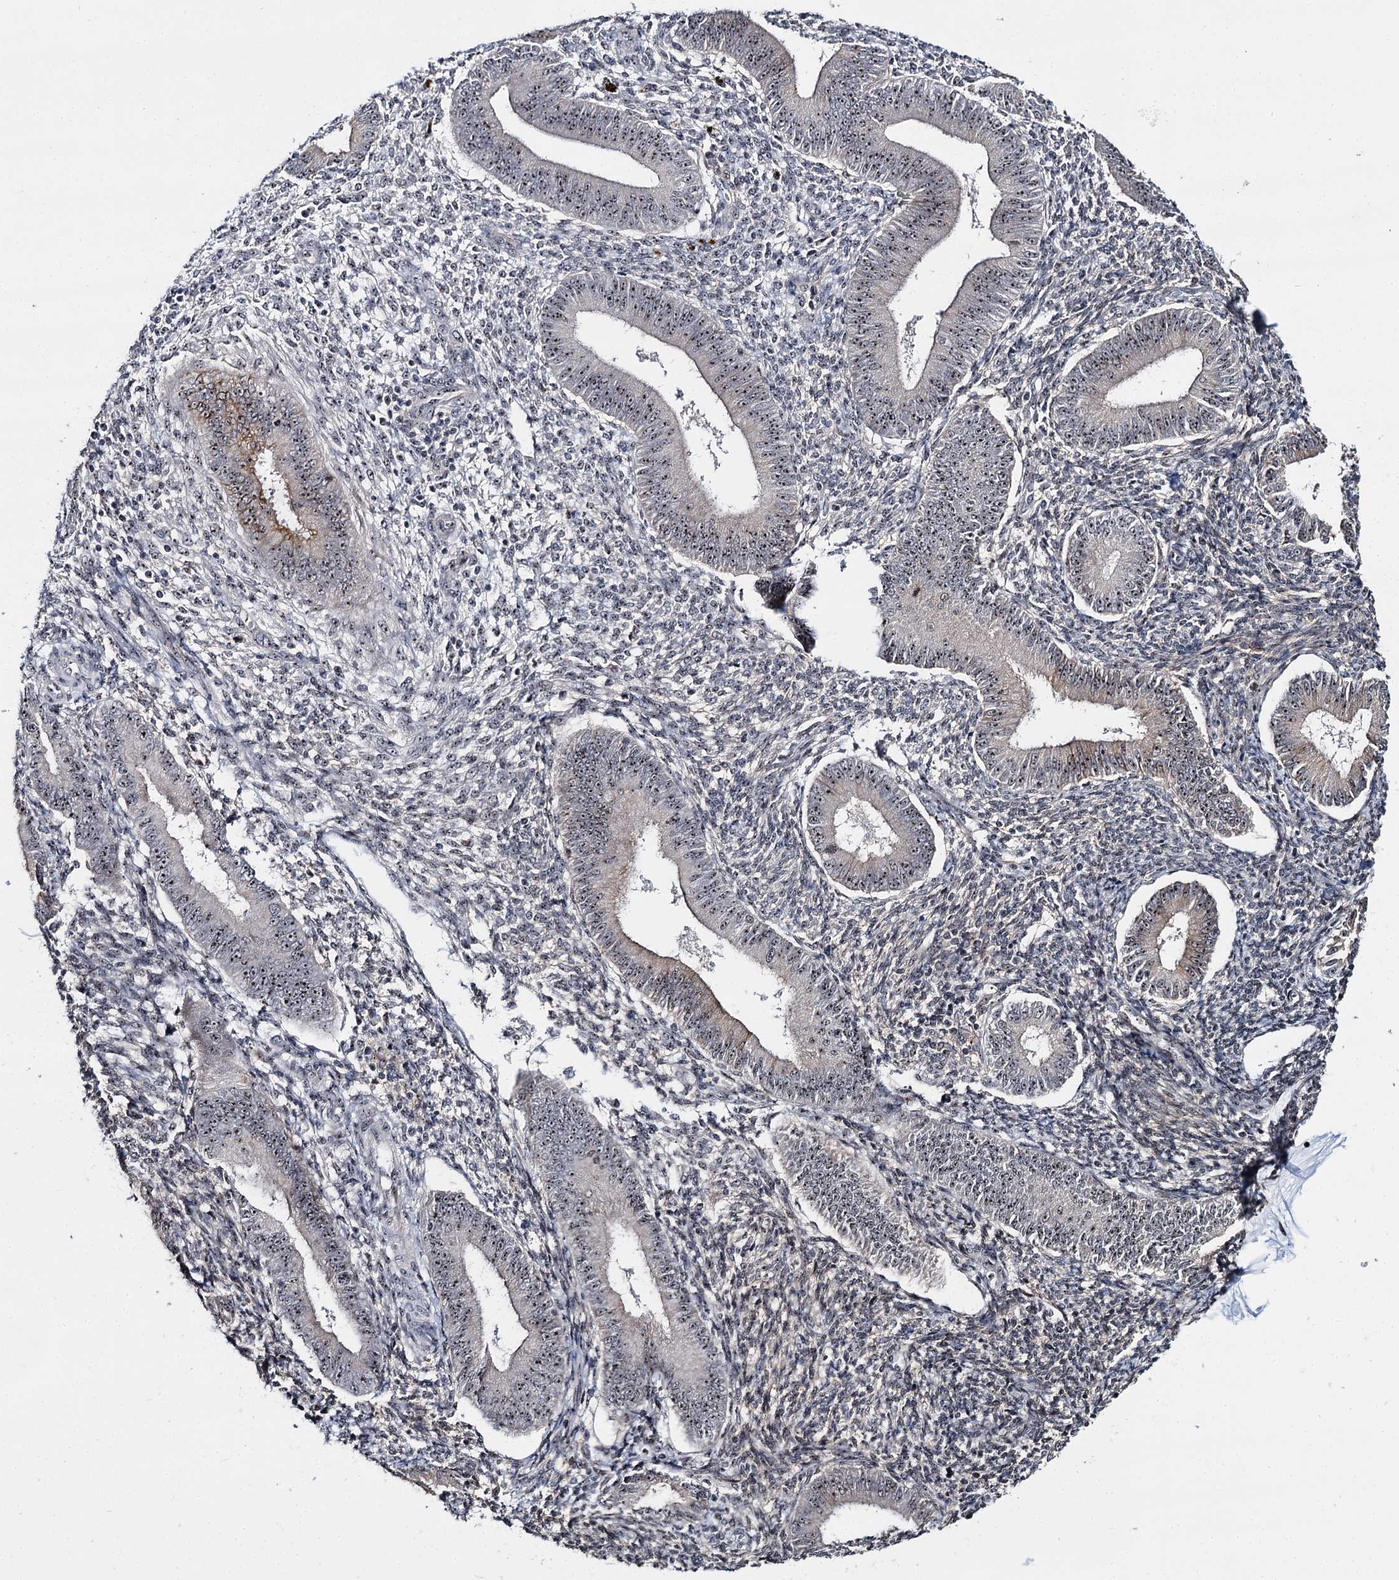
{"staining": {"intensity": "moderate", "quantity": "<25%", "location": "nuclear"}, "tissue": "endometrium", "cell_type": "Cells in endometrial stroma", "image_type": "normal", "snomed": [{"axis": "morphology", "description": "Normal tissue, NOS"}, {"axis": "topography", "description": "Uterus"}, {"axis": "topography", "description": "Endometrium"}], "caption": "Endometrium stained with a brown dye demonstrates moderate nuclear positive expression in about <25% of cells in endometrial stroma.", "gene": "SUPT20H", "patient": {"sex": "female", "age": 48}}